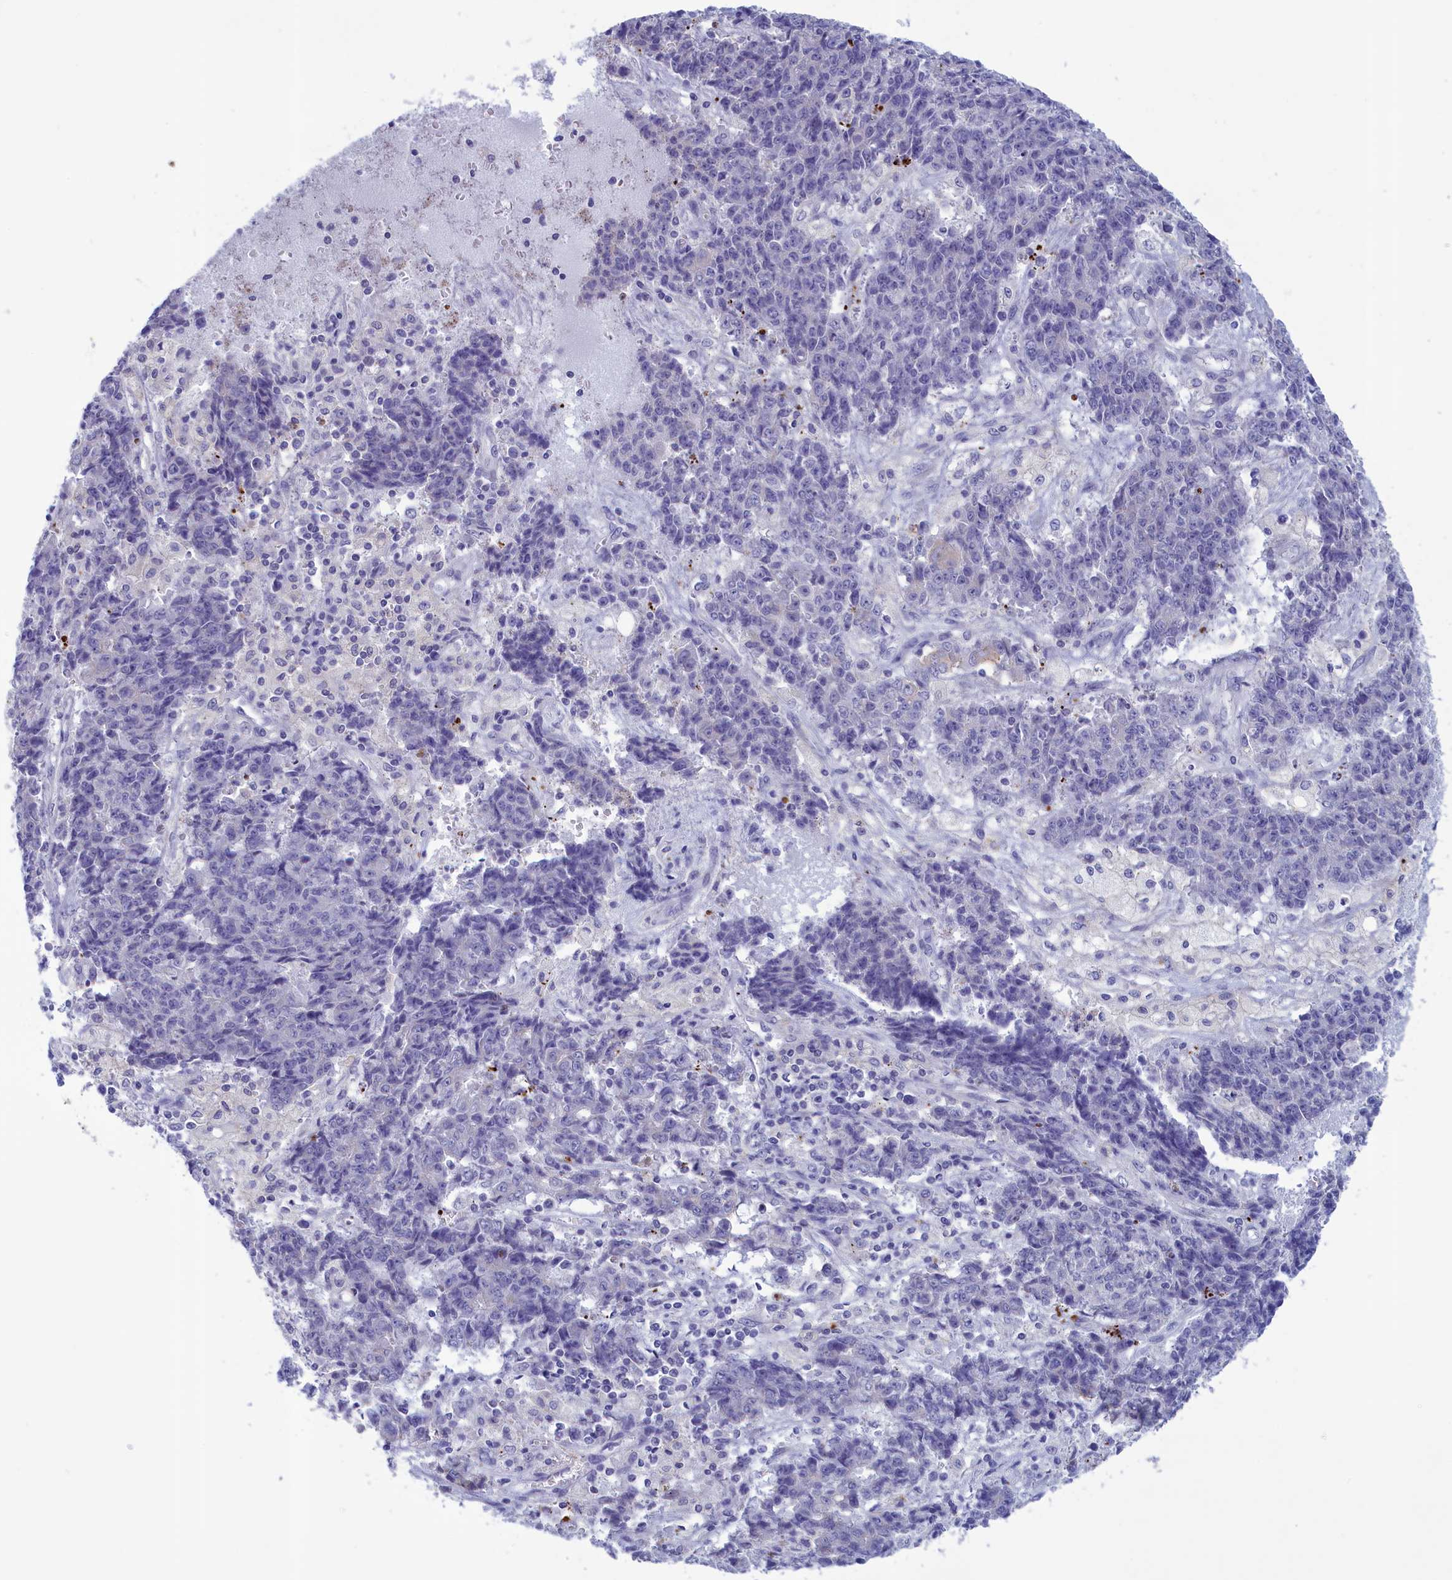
{"staining": {"intensity": "negative", "quantity": "none", "location": "none"}, "tissue": "ovarian cancer", "cell_type": "Tumor cells", "image_type": "cancer", "snomed": [{"axis": "morphology", "description": "Carcinoma, endometroid"}, {"axis": "topography", "description": "Ovary"}], "caption": "An image of ovarian cancer (endometroid carcinoma) stained for a protein shows no brown staining in tumor cells.", "gene": "CORO2A", "patient": {"sex": "female", "age": 42}}